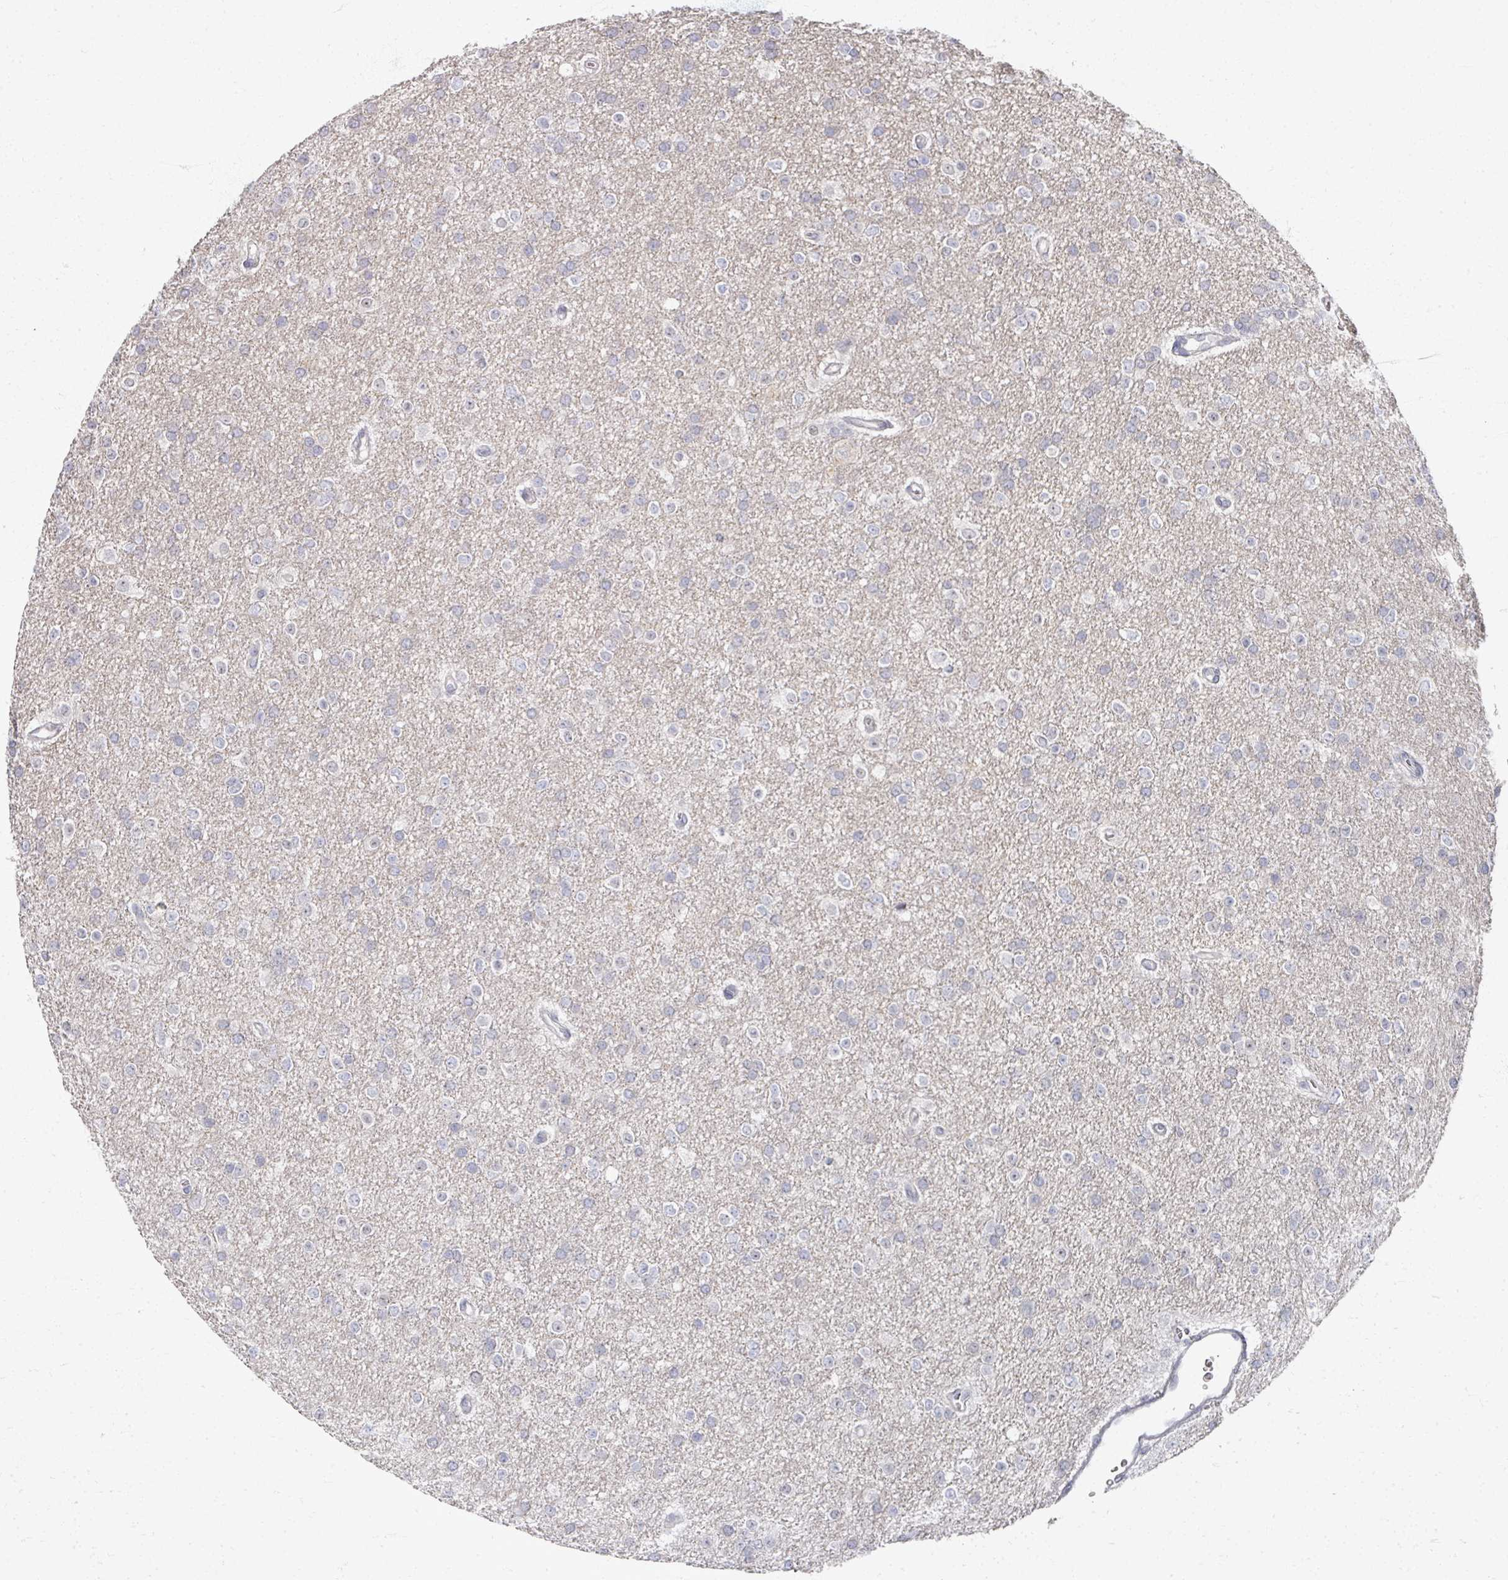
{"staining": {"intensity": "negative", "quantity": "none", "location": "none"}, "tissue": "glioma", "cell_type": "Tumor cells", "image_type": "cancer", "snomed": [{"axis": "morphology", "description": "Glioma, malignant, Low grade"}, {"axis": "topography", "description": "Brain"}], "caption": "A micrograph of glioma stained for a protein exhibits no brown staining in tumor cells.", "gene": "TTYH3", "patient": {"sex": "female", "age": 34}}